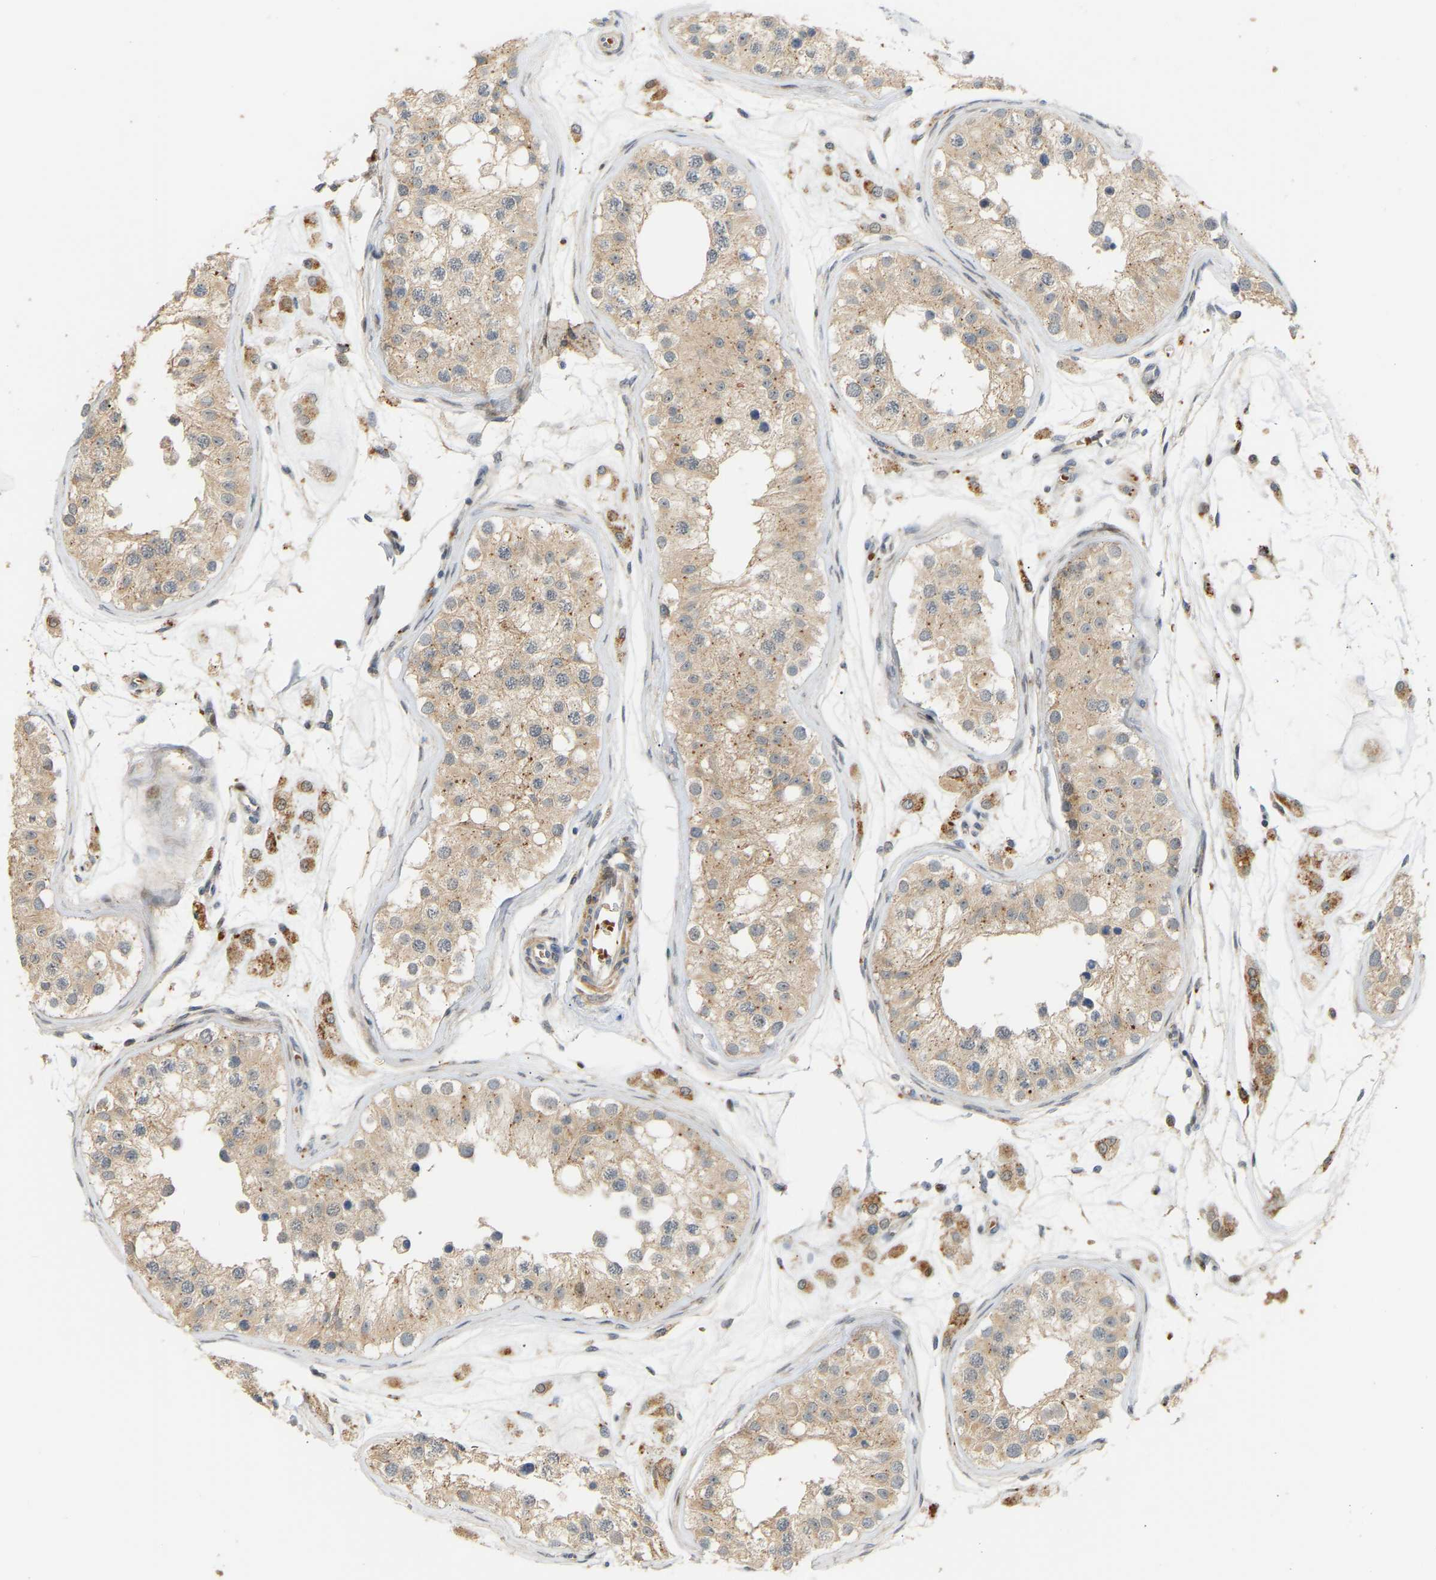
{"staining": {"intensity": "weak", "quantity": ">75%", "location": "cytoplasmic/membranous"}, "tissue": "testis", "cell_type": "Cells in seminiferous ducts", "image_type": "normal", "snomed": [{"axis": "morphology", "description": "Normal tissue, NOS"}, {"axis": "morphology", "description": "Adenocarcinoma, metastatic, NOS"}, {"axis": "topography", "description": "Testis"}], "caption": "DAB (3,3'-diaminobenzidine) immunohistochemical staining of benign human testis displays weak cytoplasmic/membranous protein staining in about >75% of cells in seminiferous ducts. Immunohistochemistry stains the protein in brown and the nuclei are stained blue.", "gene": "POGLUT2", "patient": {"sex": "male", "age": 26}}